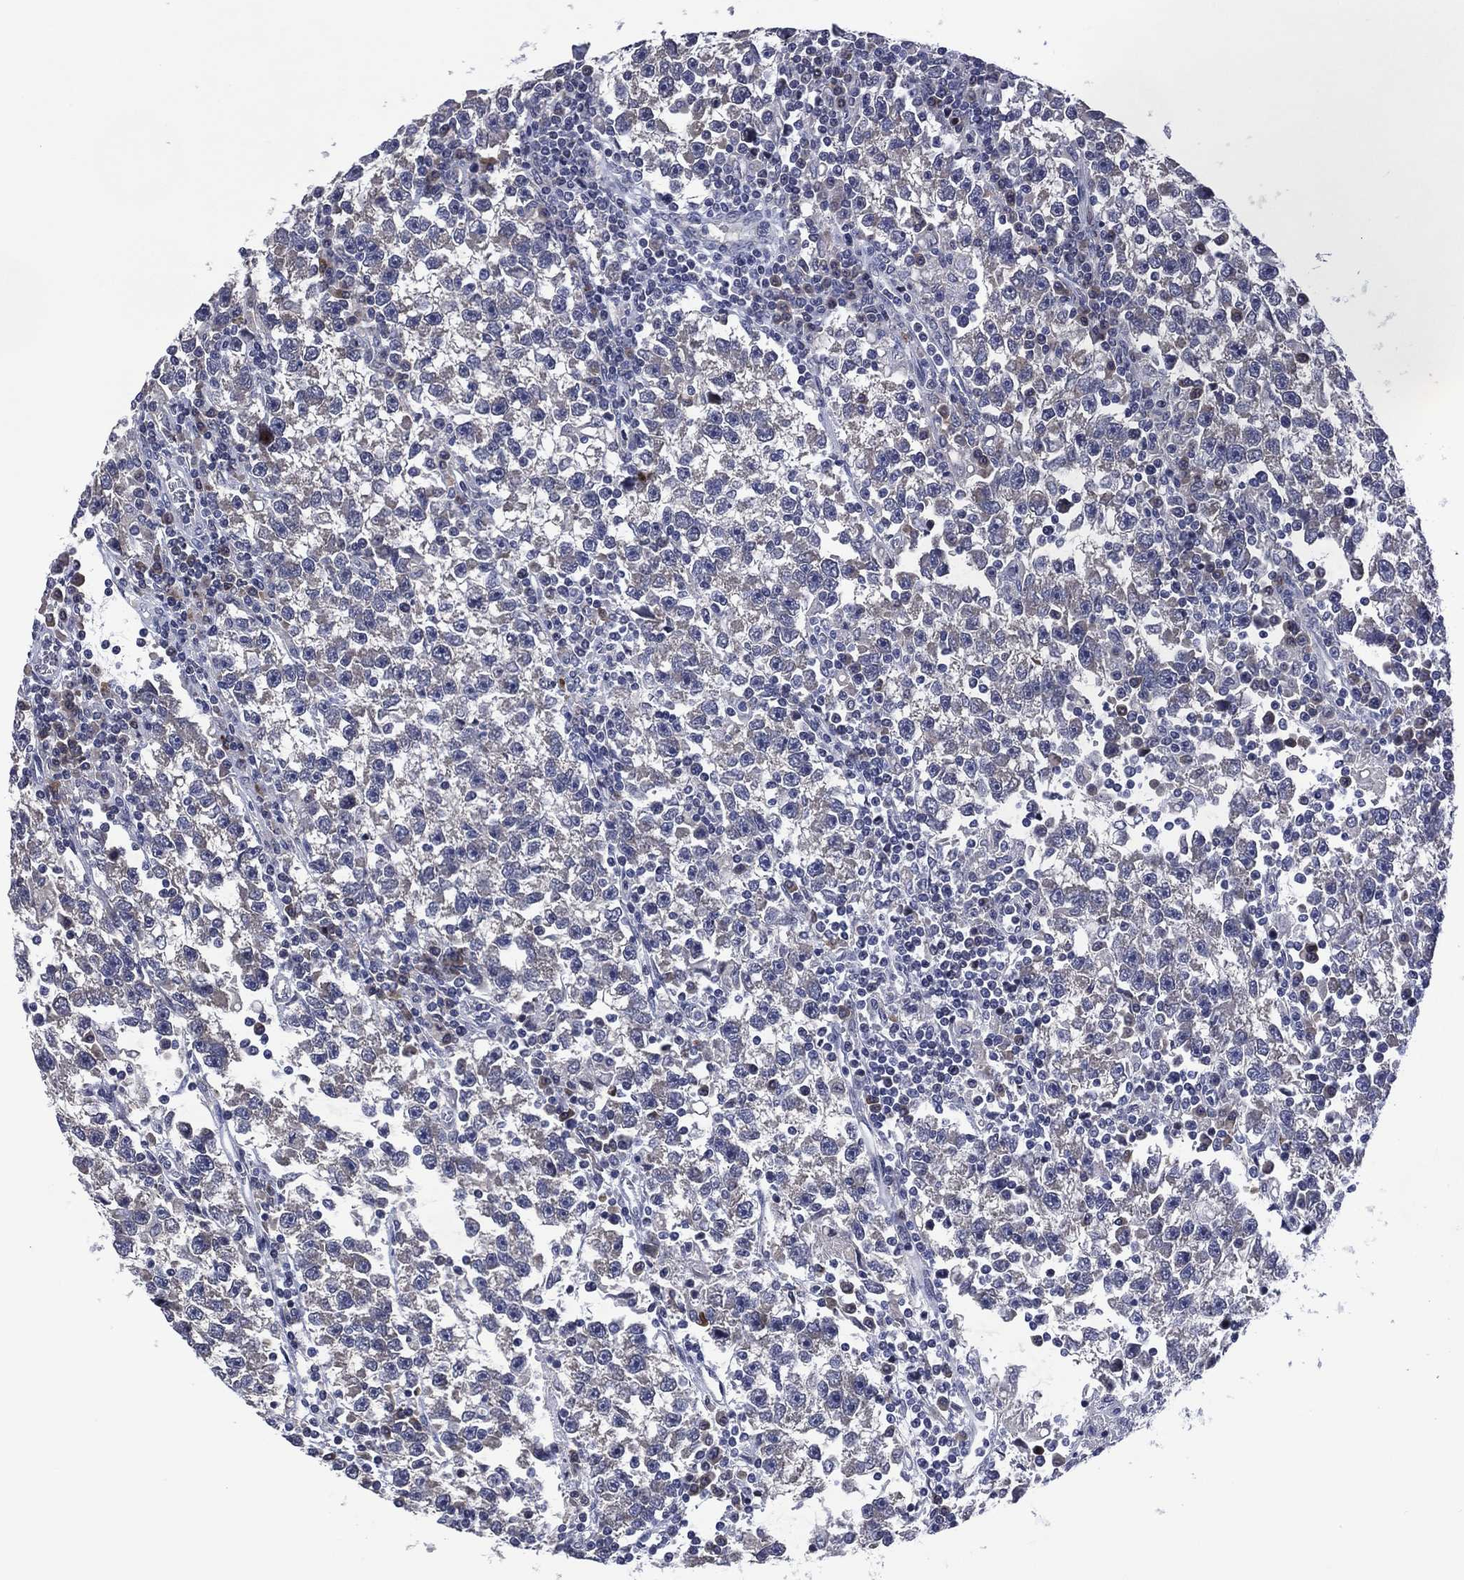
{"staining": {"intensity": "negative", "quantity": "none", "location": "none"}, "tissue": "testis cancer", "cell_type": "Tumor cells", "image_type": "cancer", "snomed": [{"axis": "morphology", "description": "Seminoma, NOS"}, {"axis": "topography", "description": "Testis"}], "caption": "Tumor cells are negative for brown protein staining in testis cancer.", "gene": "USP26", "patient": {"sex": "male", "age": 47}}